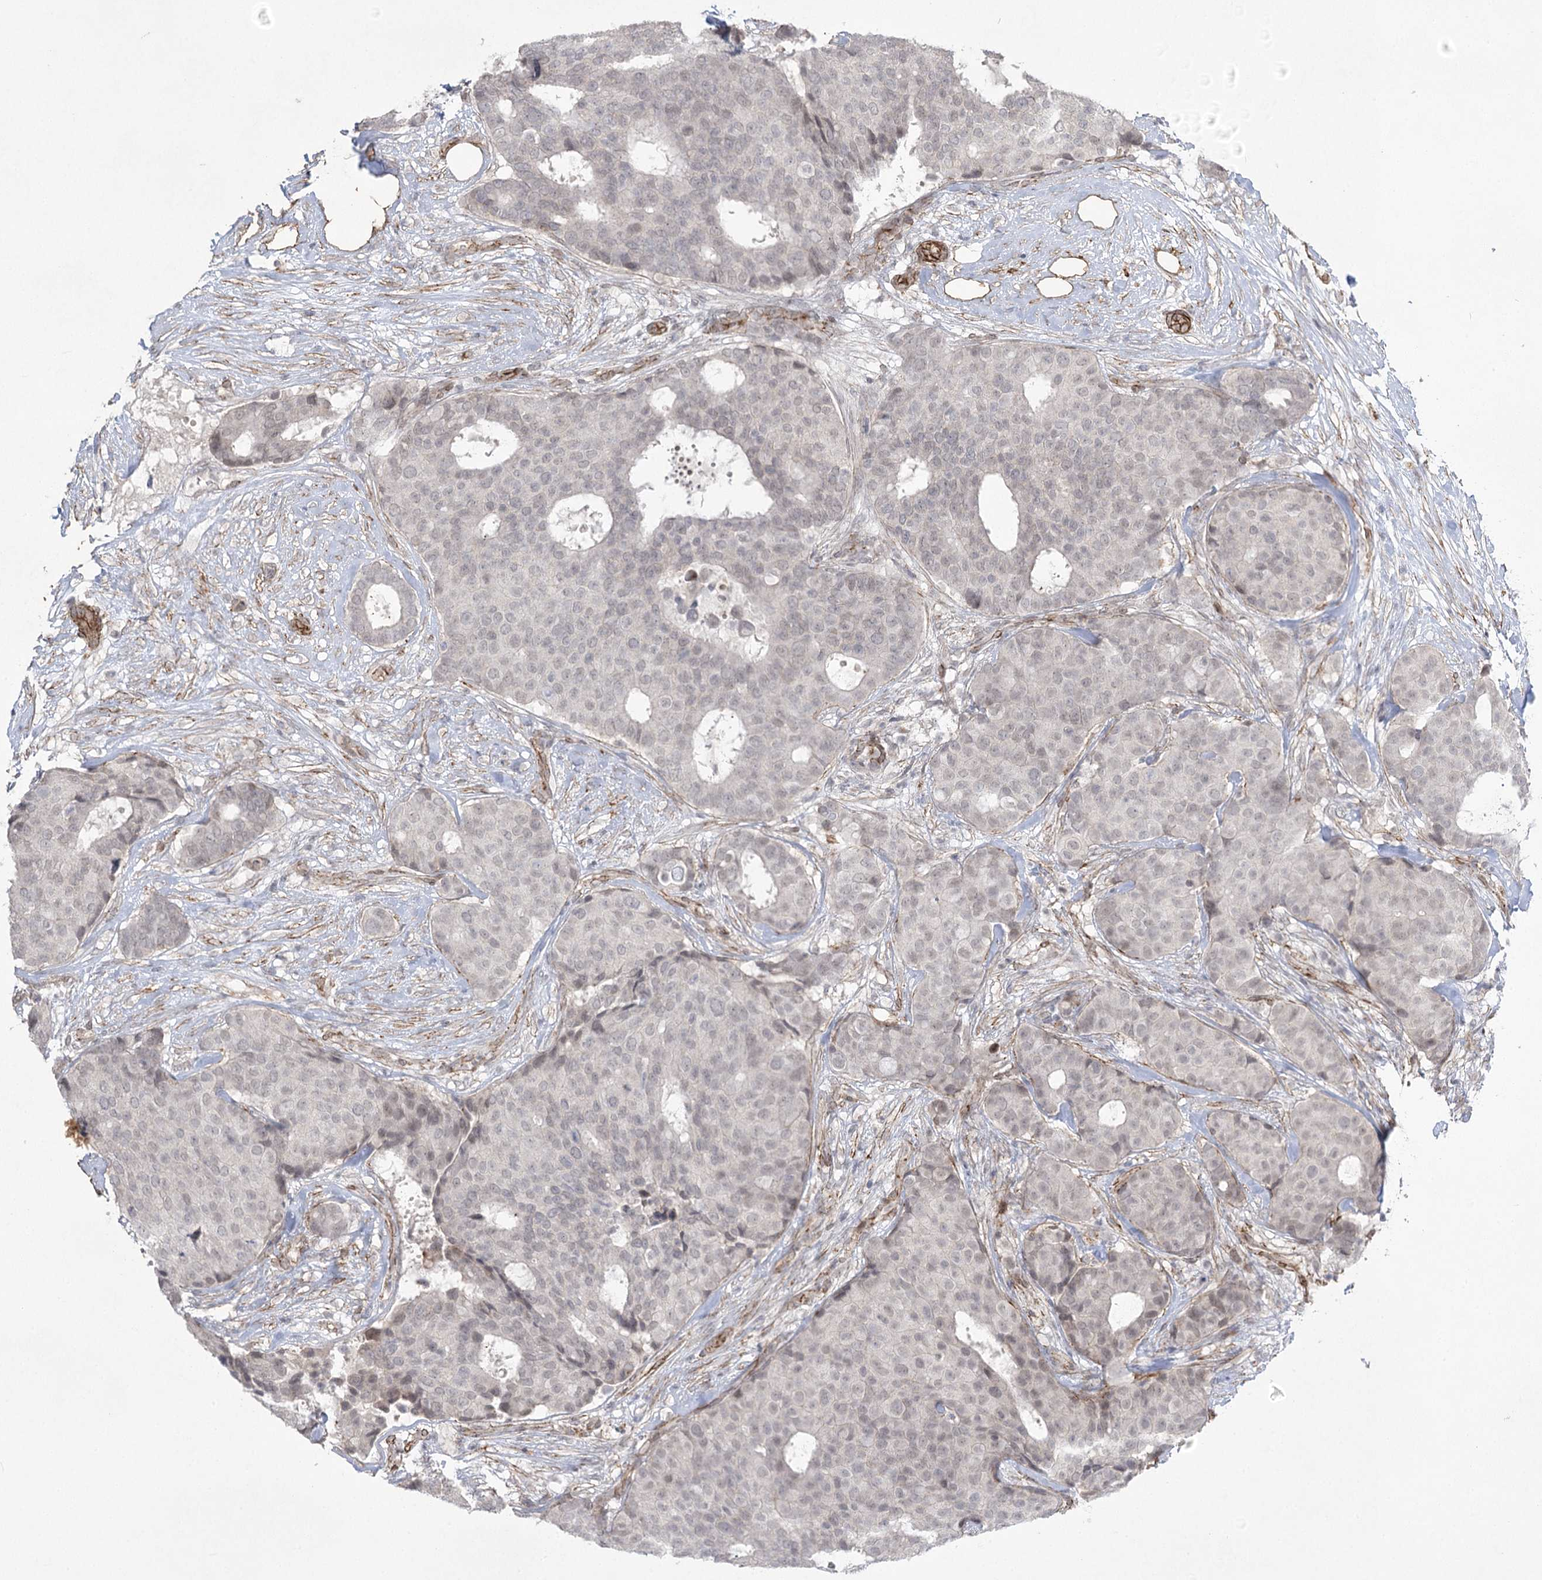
{"staining": {"intensity": "weak", "quantity": "25%-75%", "location": "nuclear"}, "tissue": "breast cancer", "cell_type": "Tumor cells", "image_type": "cancer", "snomed": [{"axis": "morphology", "description": "Duct carcinoma"}, {"axis": "topography", "description": "Breast"}], "caption": "This is an image of IHC staining of breast infiltrating ductal carcinoma, which shows weak positivity in the nuclear of tumor cells.", "gene": "AMTN", "patient": {"sex": "female", "age": 75}}